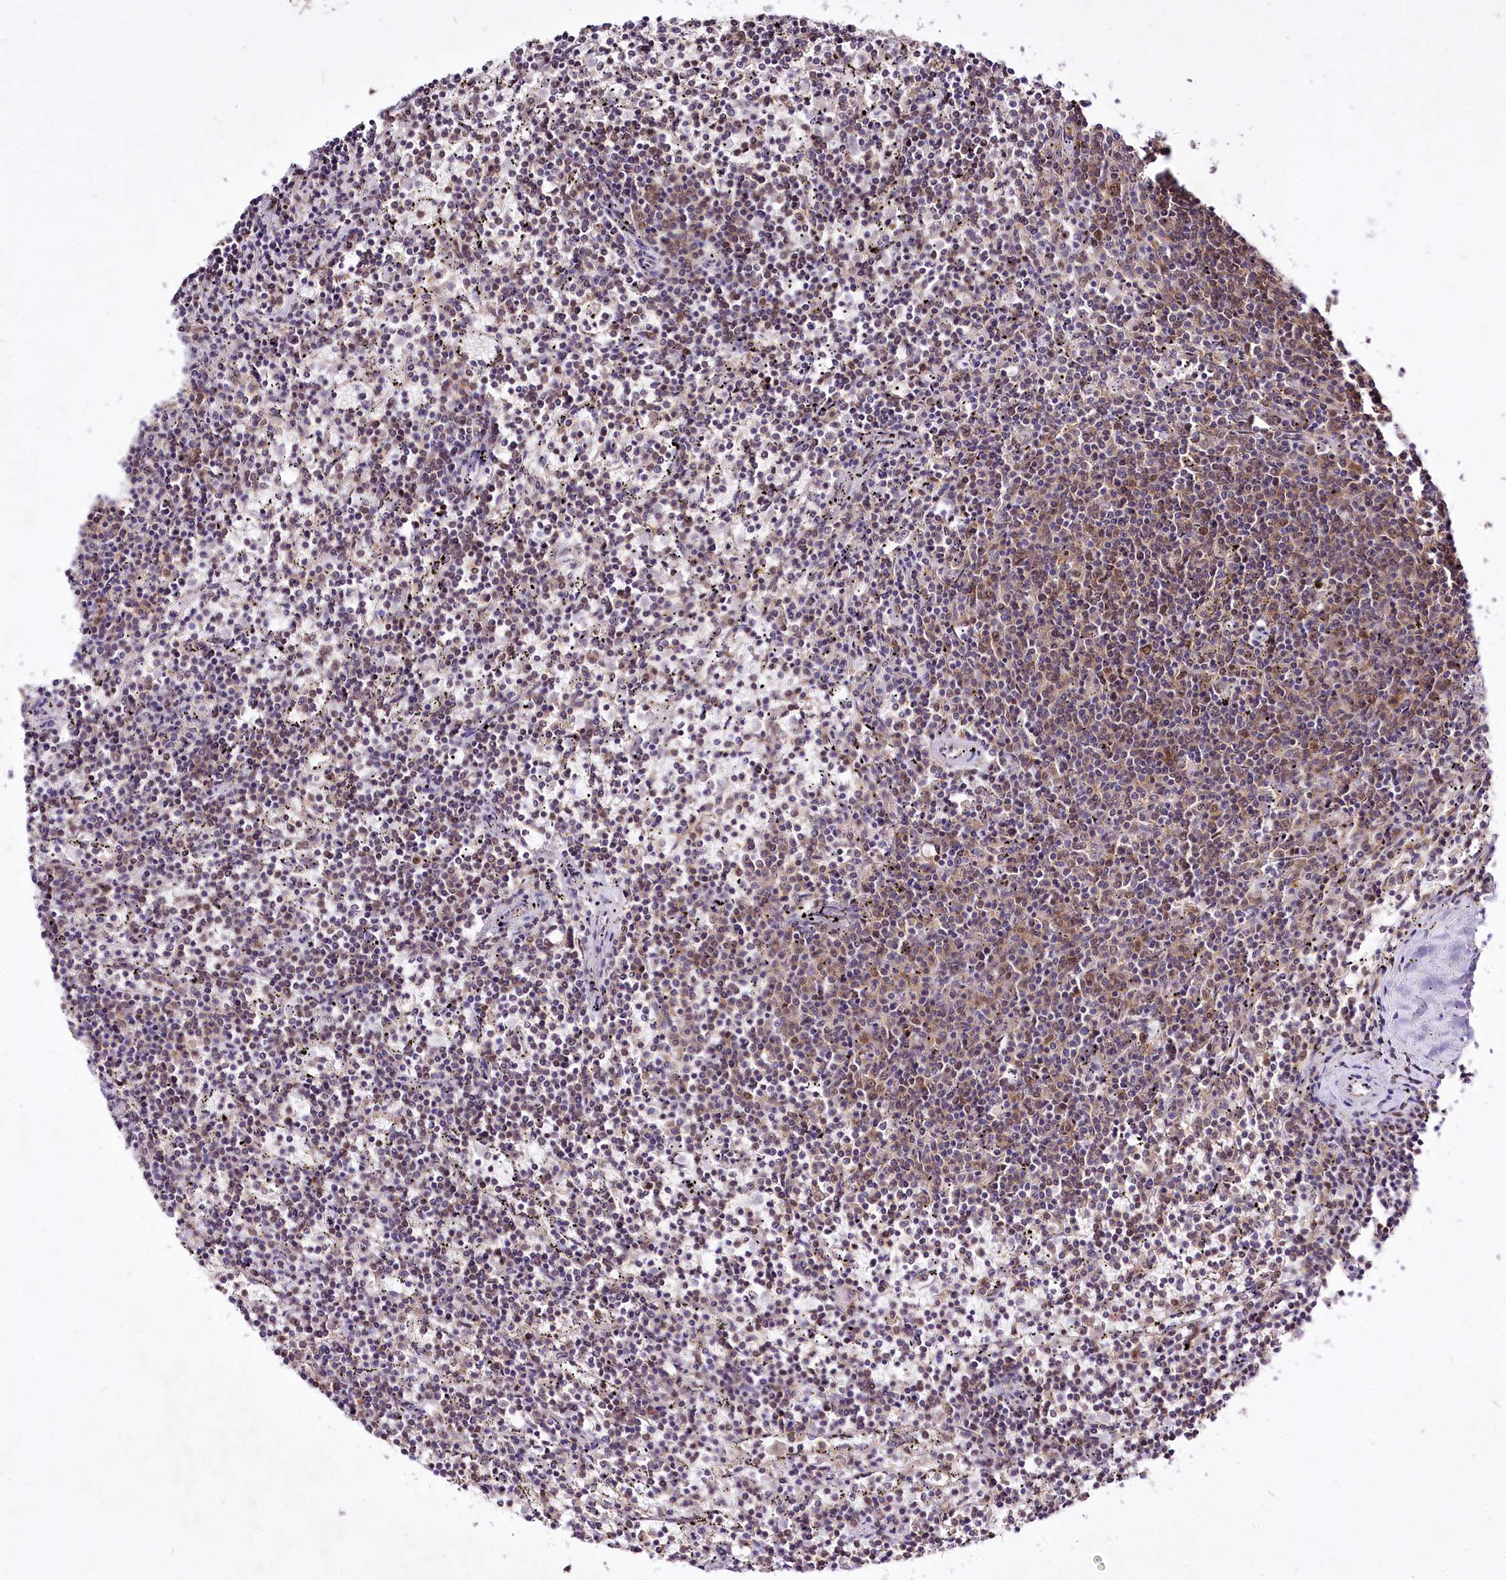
{"staining": {"intensity": "weak", "quantity": "<25%", "location": "cytoplasmic/membranous"}, "tissue": "lymphoma", "cell_type": "Tumor cells", "image_type": "cancer", "snomed": [{"axis": "morphology", "description": "Malignant lymphoma, non-Hodgkin's type, Low grade"}, {"axis": "topography", "description": "Spleen"}], "caption": "This is an immunohistochemistry photomicrograph of malignant lymphoma, non-Hodgkin's type (low-grade). There is no staining in tumor cells.", "gene": "POLA2", "patient": {"sex": "female", "age": 50}}